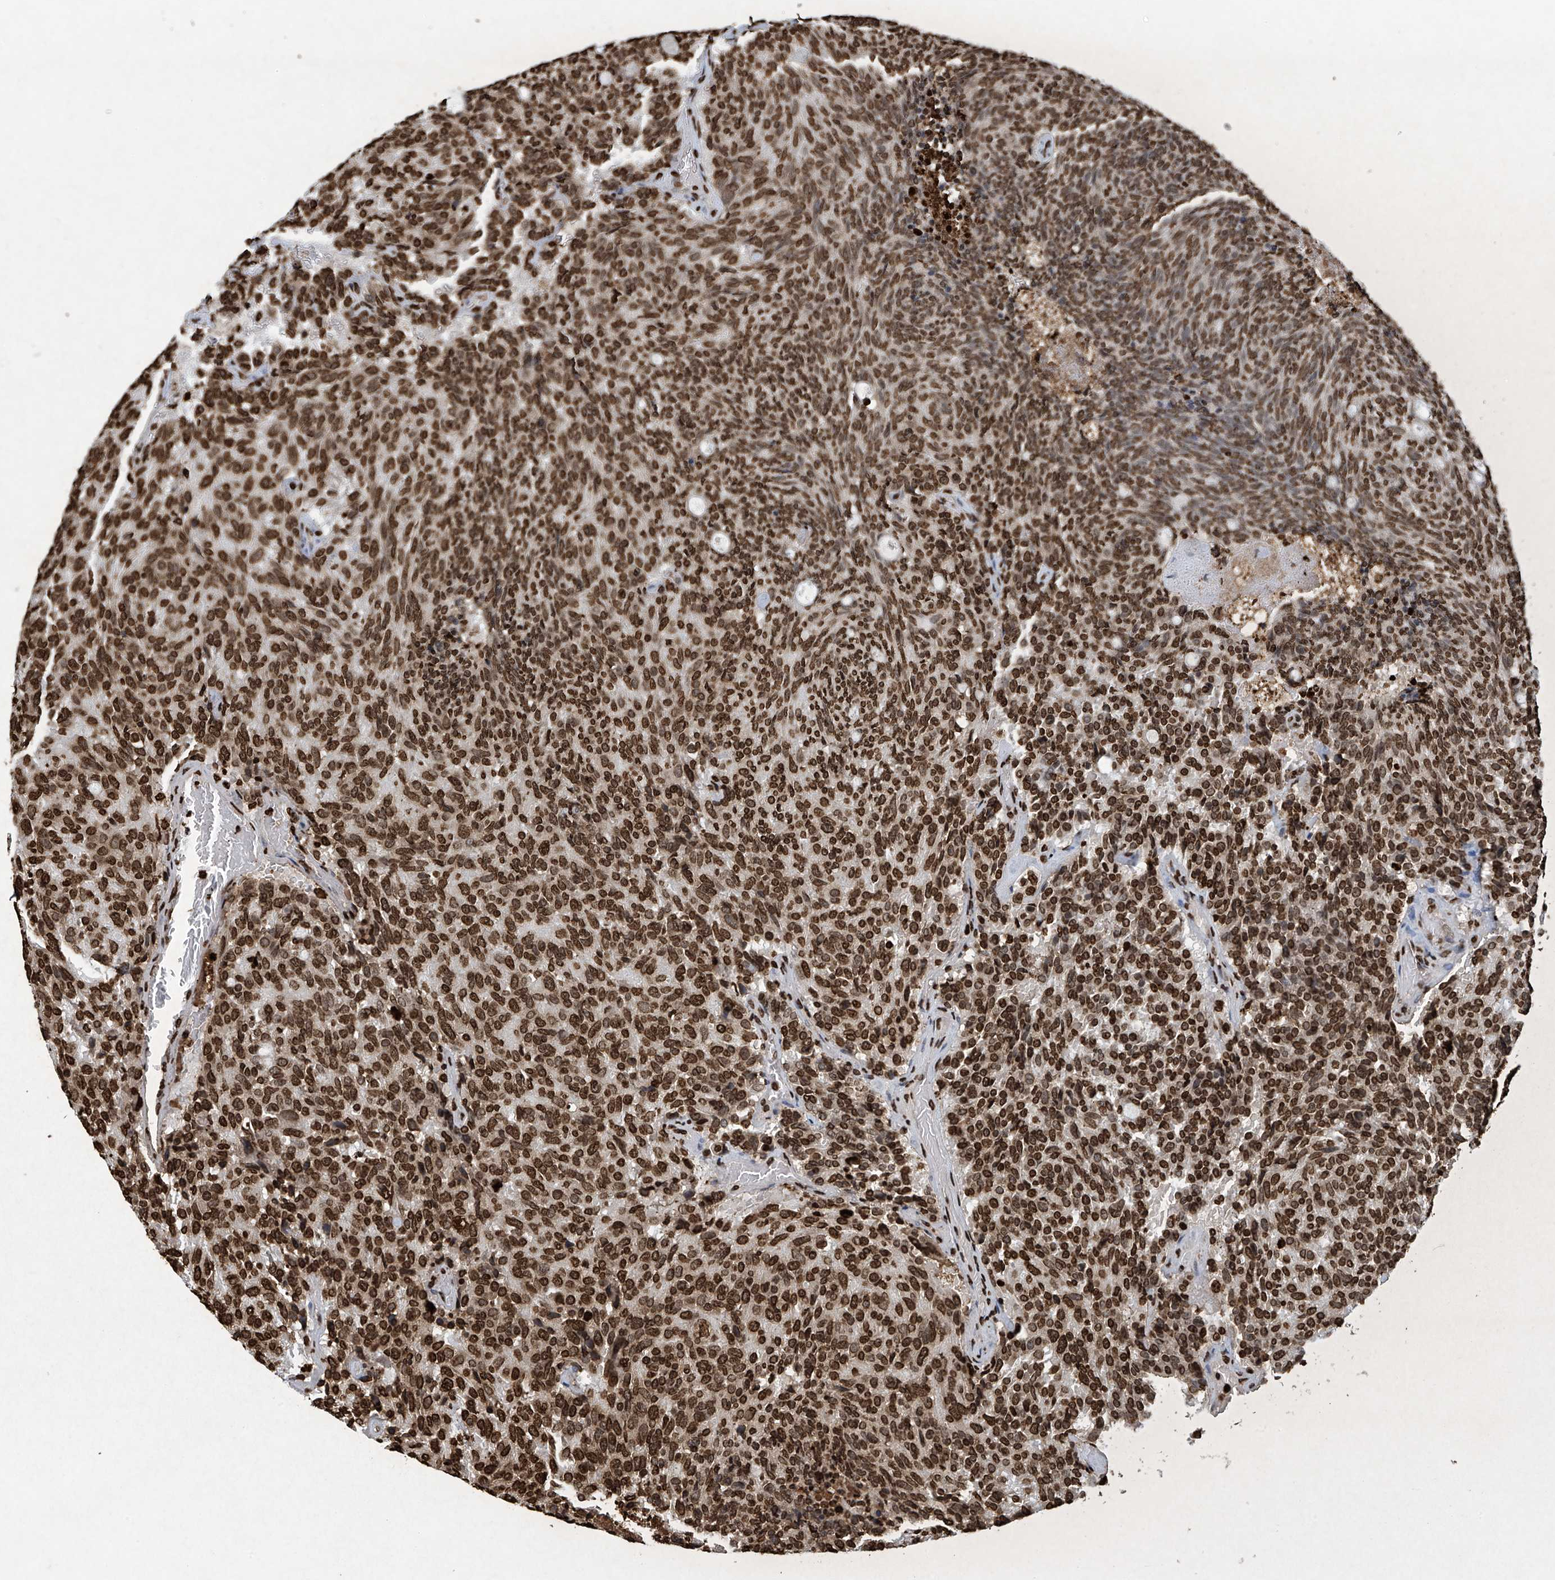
{"staining": {"intensity": "strong", "quantity": ">75%", "location": "nuclear"}, "tissue": "carcinoid", "cell_type": "Tumor cells", "image_type": "cancer", "snomed": [{"axis": "morphology", "description": "Carcinoid, malignant, NOS"}, {"axis": "topography", "description": "Pancreas"}], "caption": "This photomicrograph exhibits immunohistochemistry staining of carcinoid (malignant), with high strong nuclear expression in approximately >75% of tumor cells.", "gene": "H3-3A", "patient": {"sex": "female", "age": 54}}